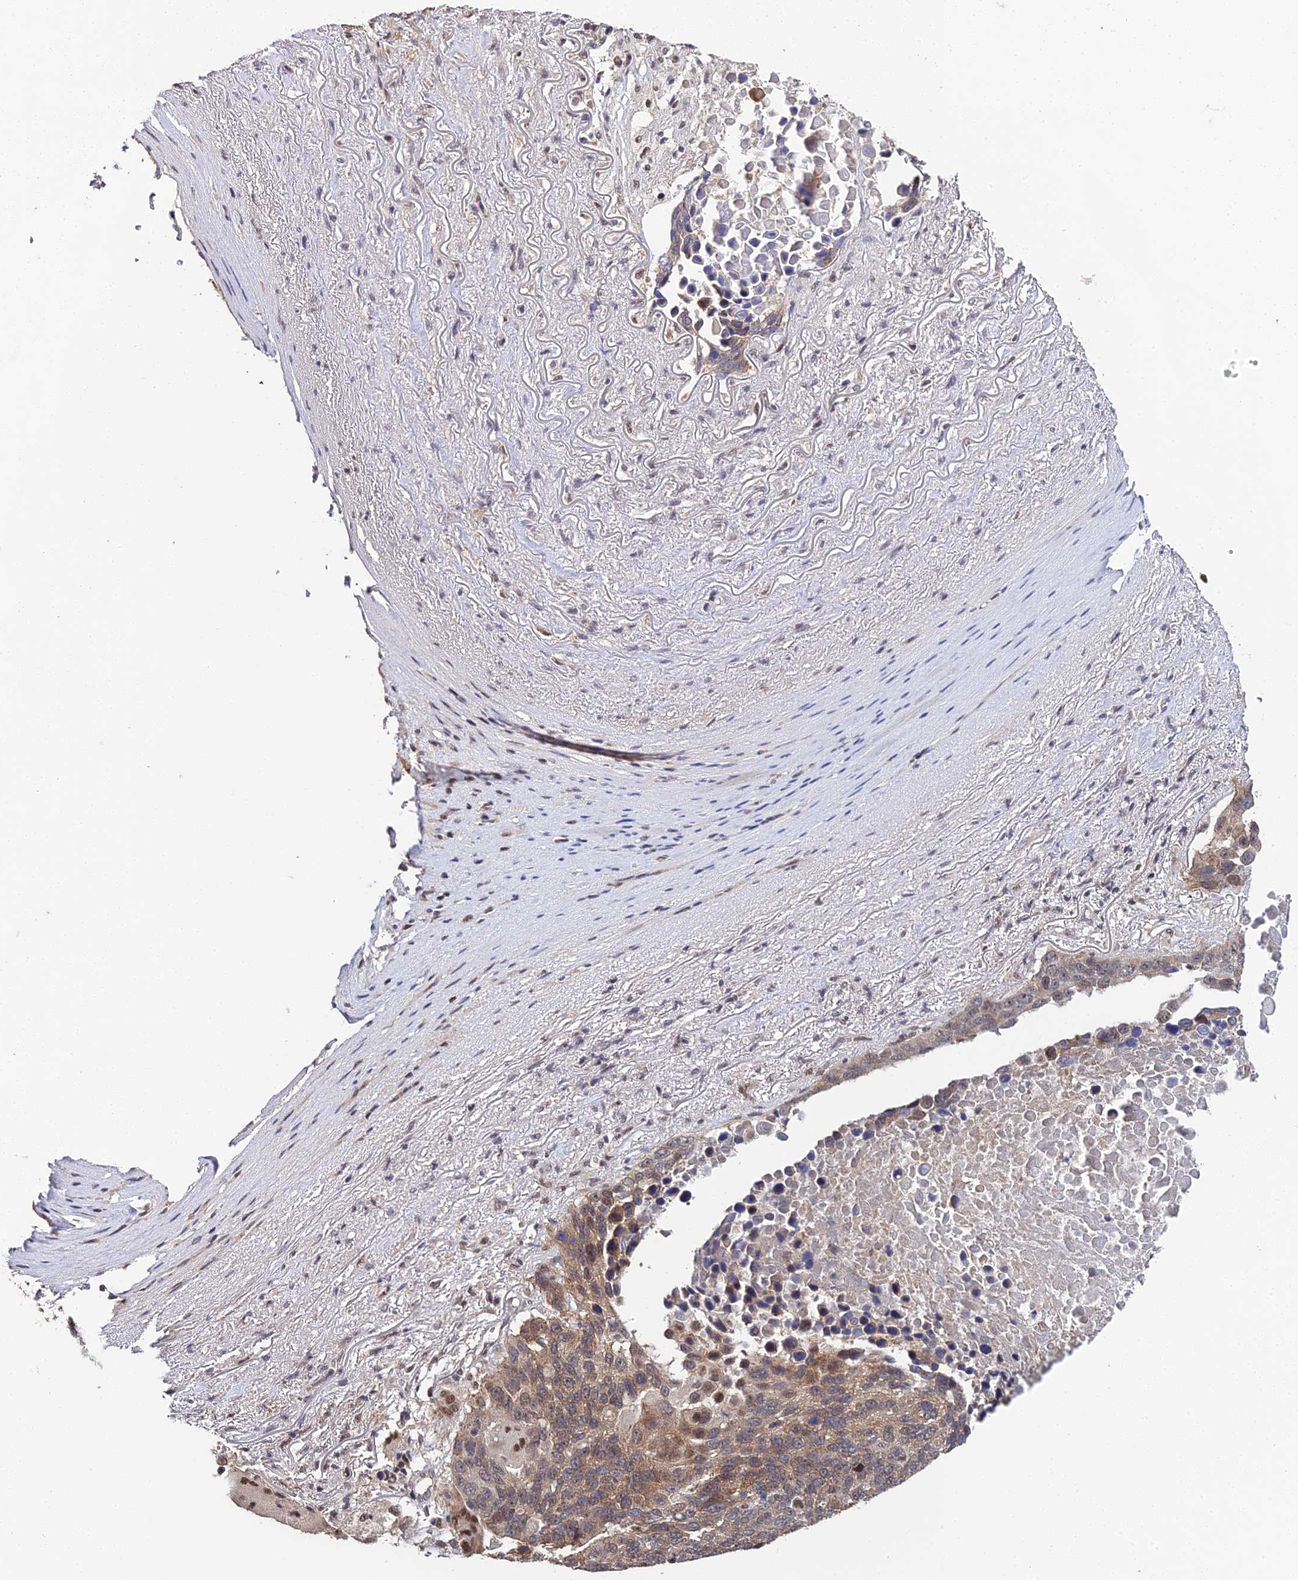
{"staining": {"intensity": "moderate", "quantity": "25%-75%", "location": "cytoplasmic/membranous,nuclear"}, "tissue": "lung cancer", "cell_type": "Tumor cells", "image_type": "cancer", "snomed": [{"axis": "morphology", "description": "Normal tissue, NOS"}, {"axis": "morphology", "description": "Squamous cell carcinoma, NOS"}, {"axis": "topography", "description": "Lymph node"}, {"axis": "topography", "description": "Lung"}], "caption": "Immunohistochemical staining of squamous cell carcinoma (lung) exhibits medium levels of moderate cytoplasmic/membranous and nuclear positivity in about 25%-75% of tumor cells.", "gene": "ERCC5", "patient": {"sex": "male", "age": 66}}